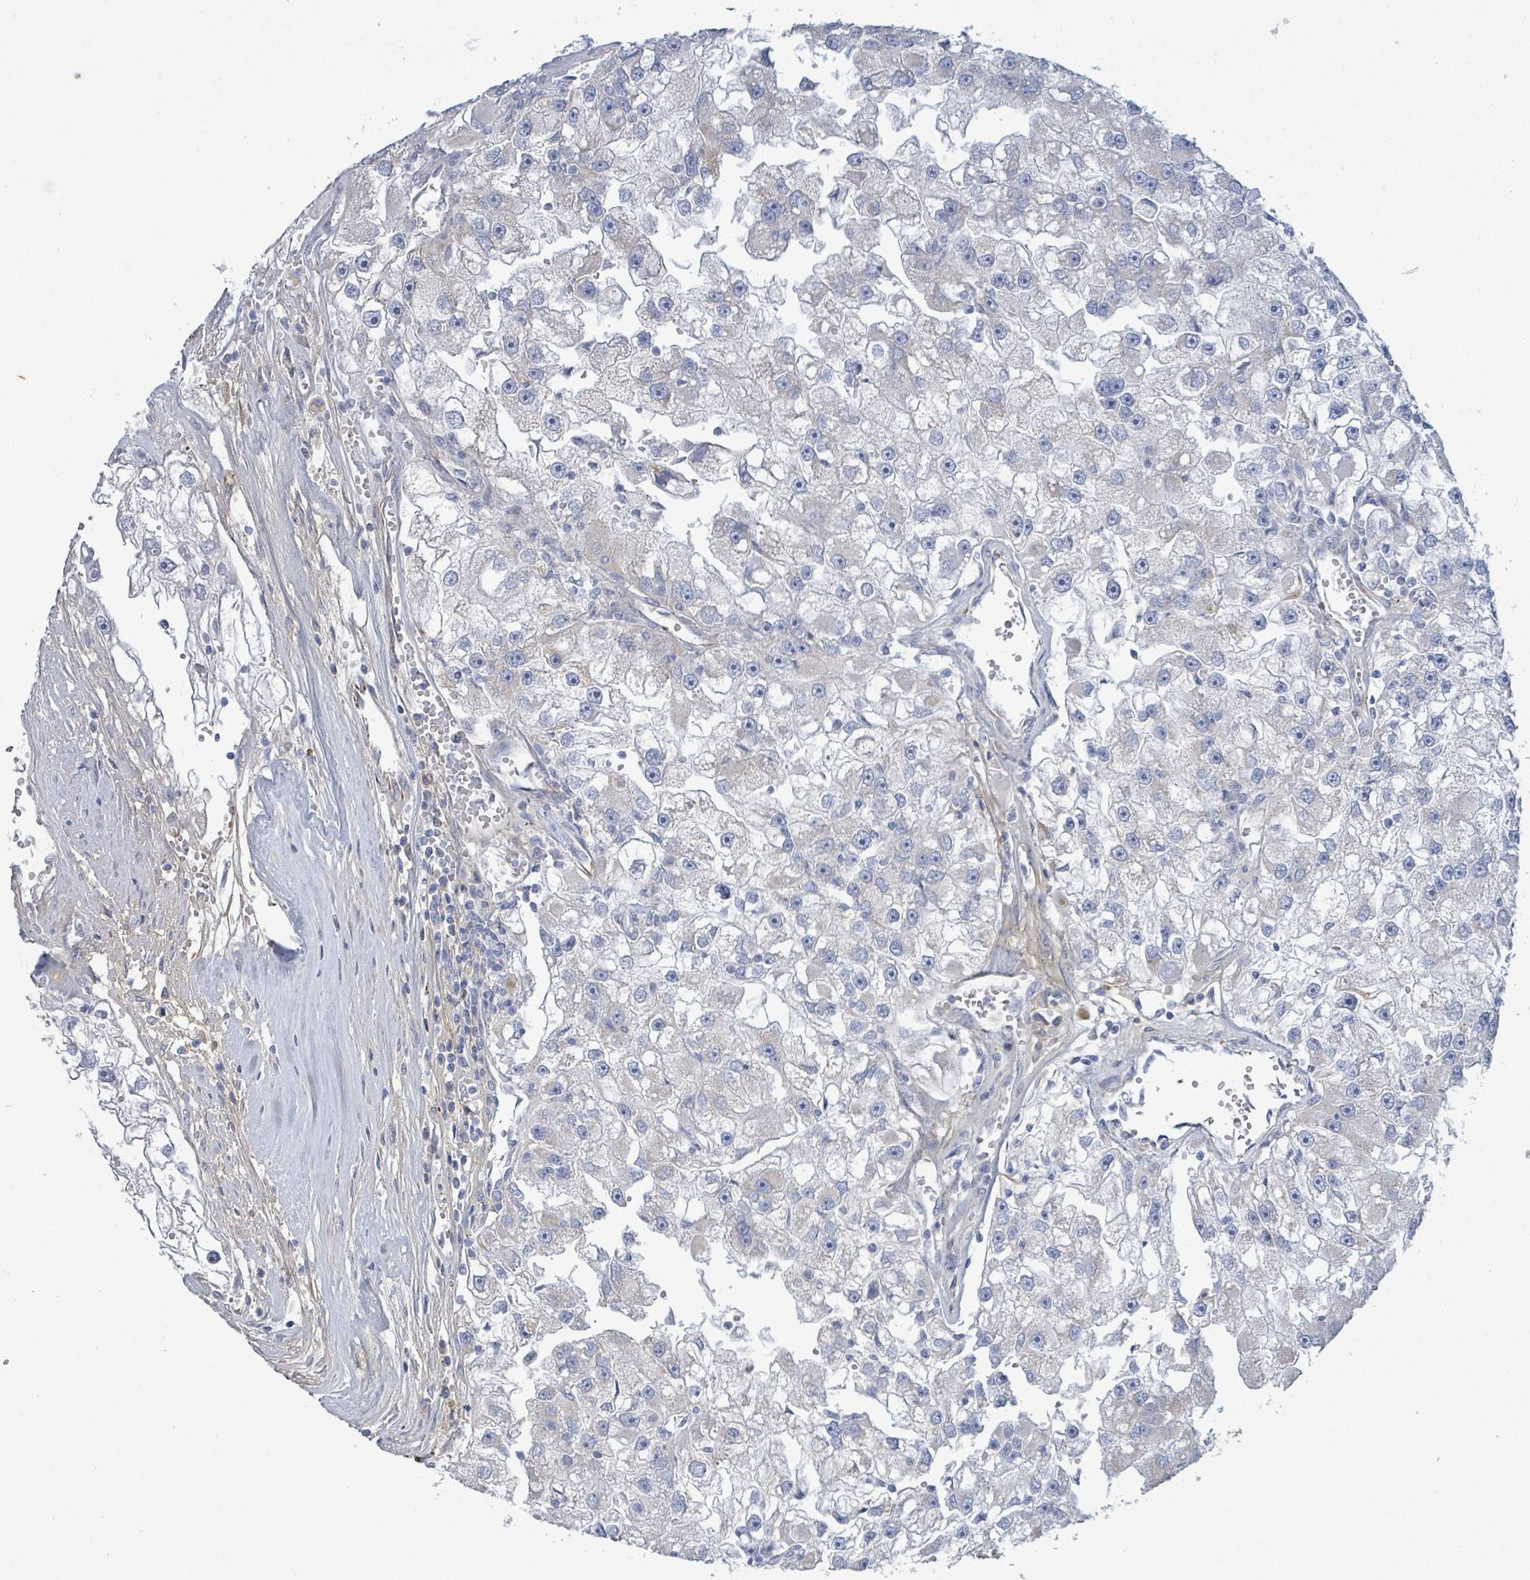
{"staining": {"intensity": "negative", "quantity": "none", "location": "none"}, "tissue": "renal cancer", "cell_type": "Tumor cells", "image_type": "cancer", "snomed": [{"axis": "morphology", "description": "Adenocarcinoma, NOS"}, {"axis": "topography", "description": "Kidney"}], "caption": "This is a image of IHC staining of renal cancer (adenocarcinoma), which shows no positivity in tumor cells.", "gene": "ALG12", "patient": {"sex": "male", "age": 63}}